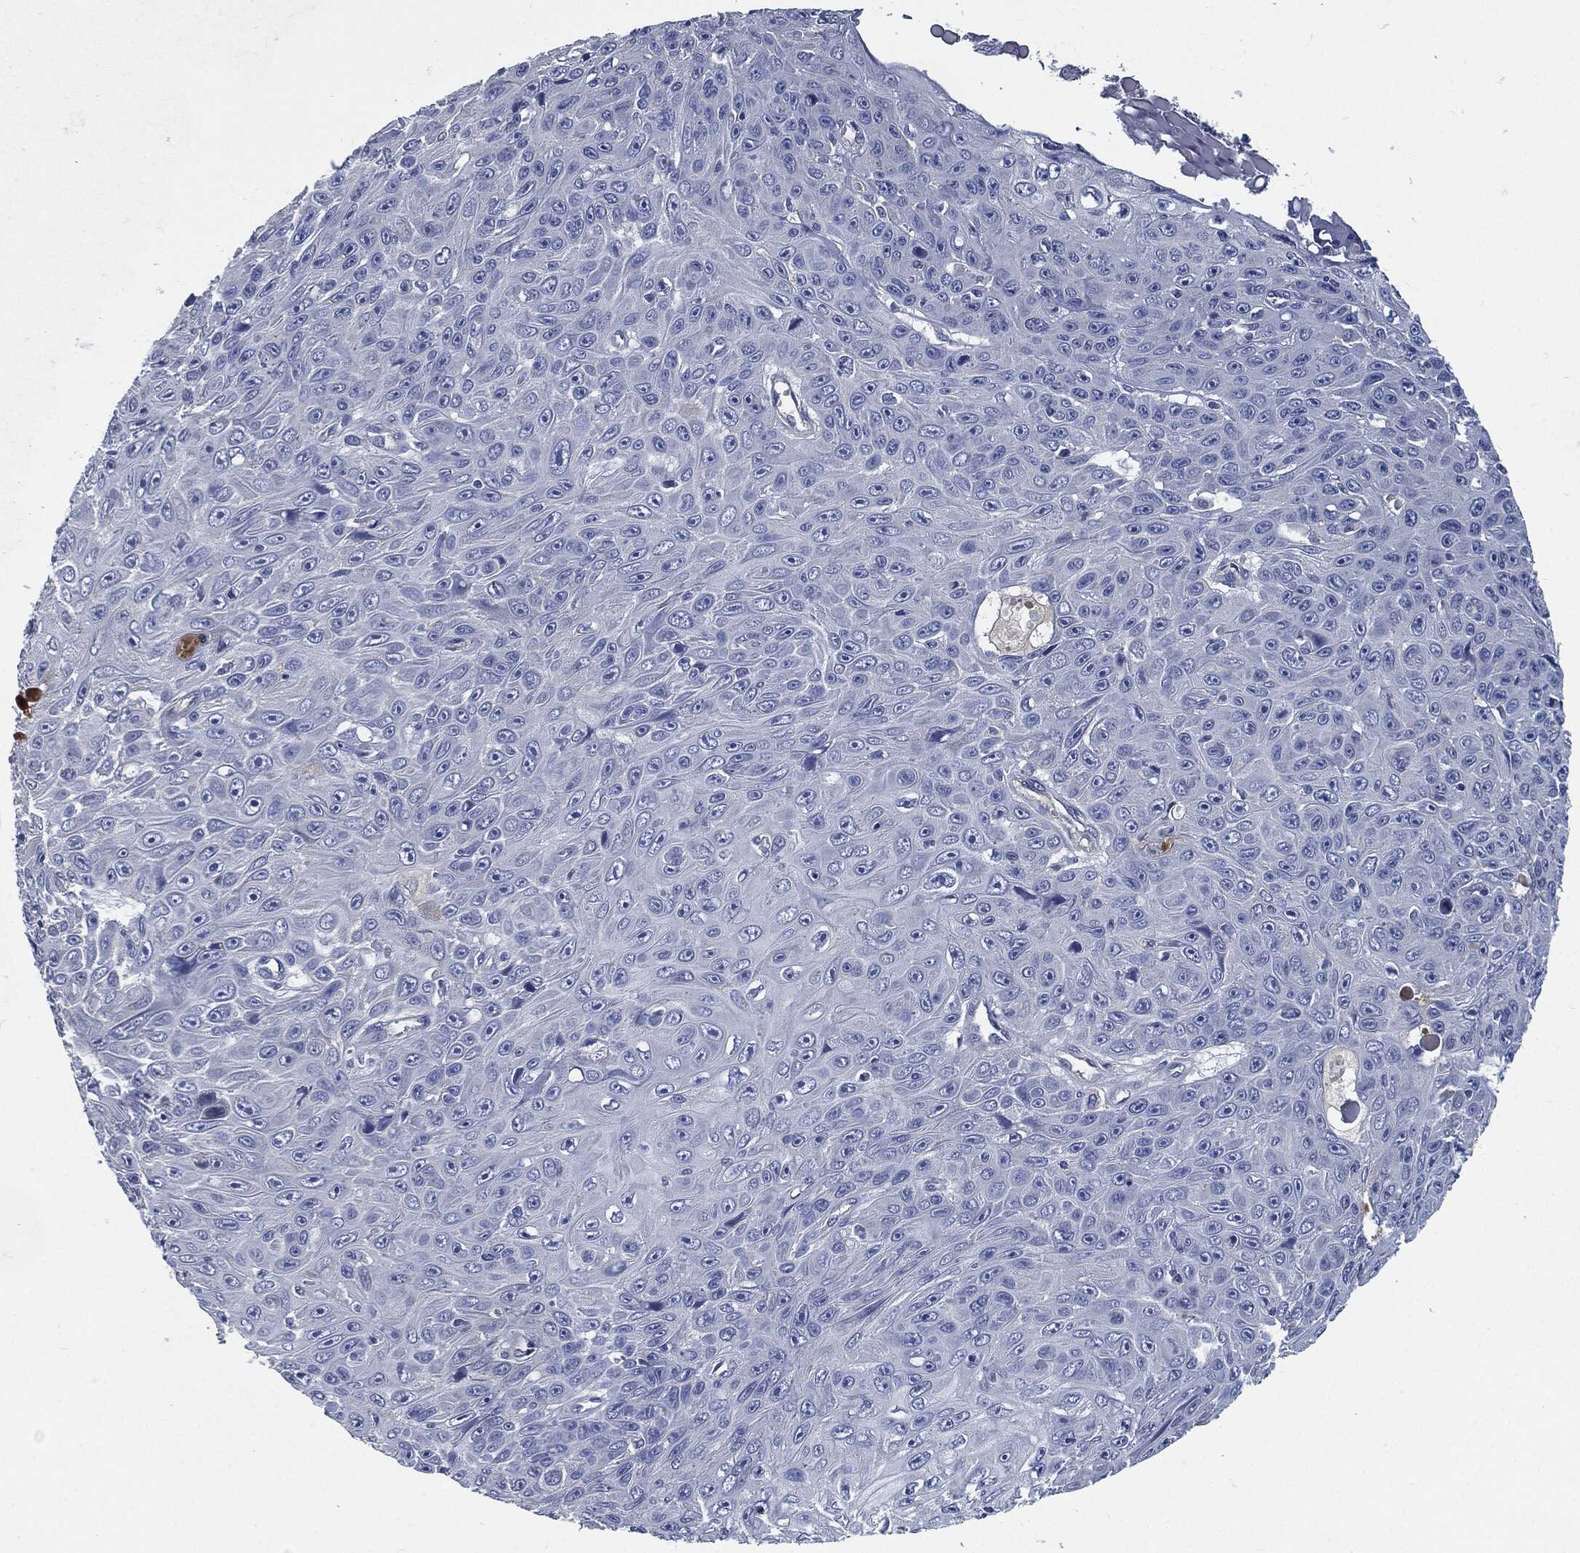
{"staining": {"intensity": "negative", "quantity": "none", "location": "none"}, "tissue": "skin cancer", "cell_type": "Tumor cells", "image_type": "cancer", "snomed": [{"axis": "morphology", "description": "Squamous cell carcinoma, NOS"}, {"axis": "topography", "description": "Skin"}], "caption": "Tumor cells show no significant protein positivity in skin cancer.", "gene": "CD27", "patient": {"sex": "male", "age": 82}}